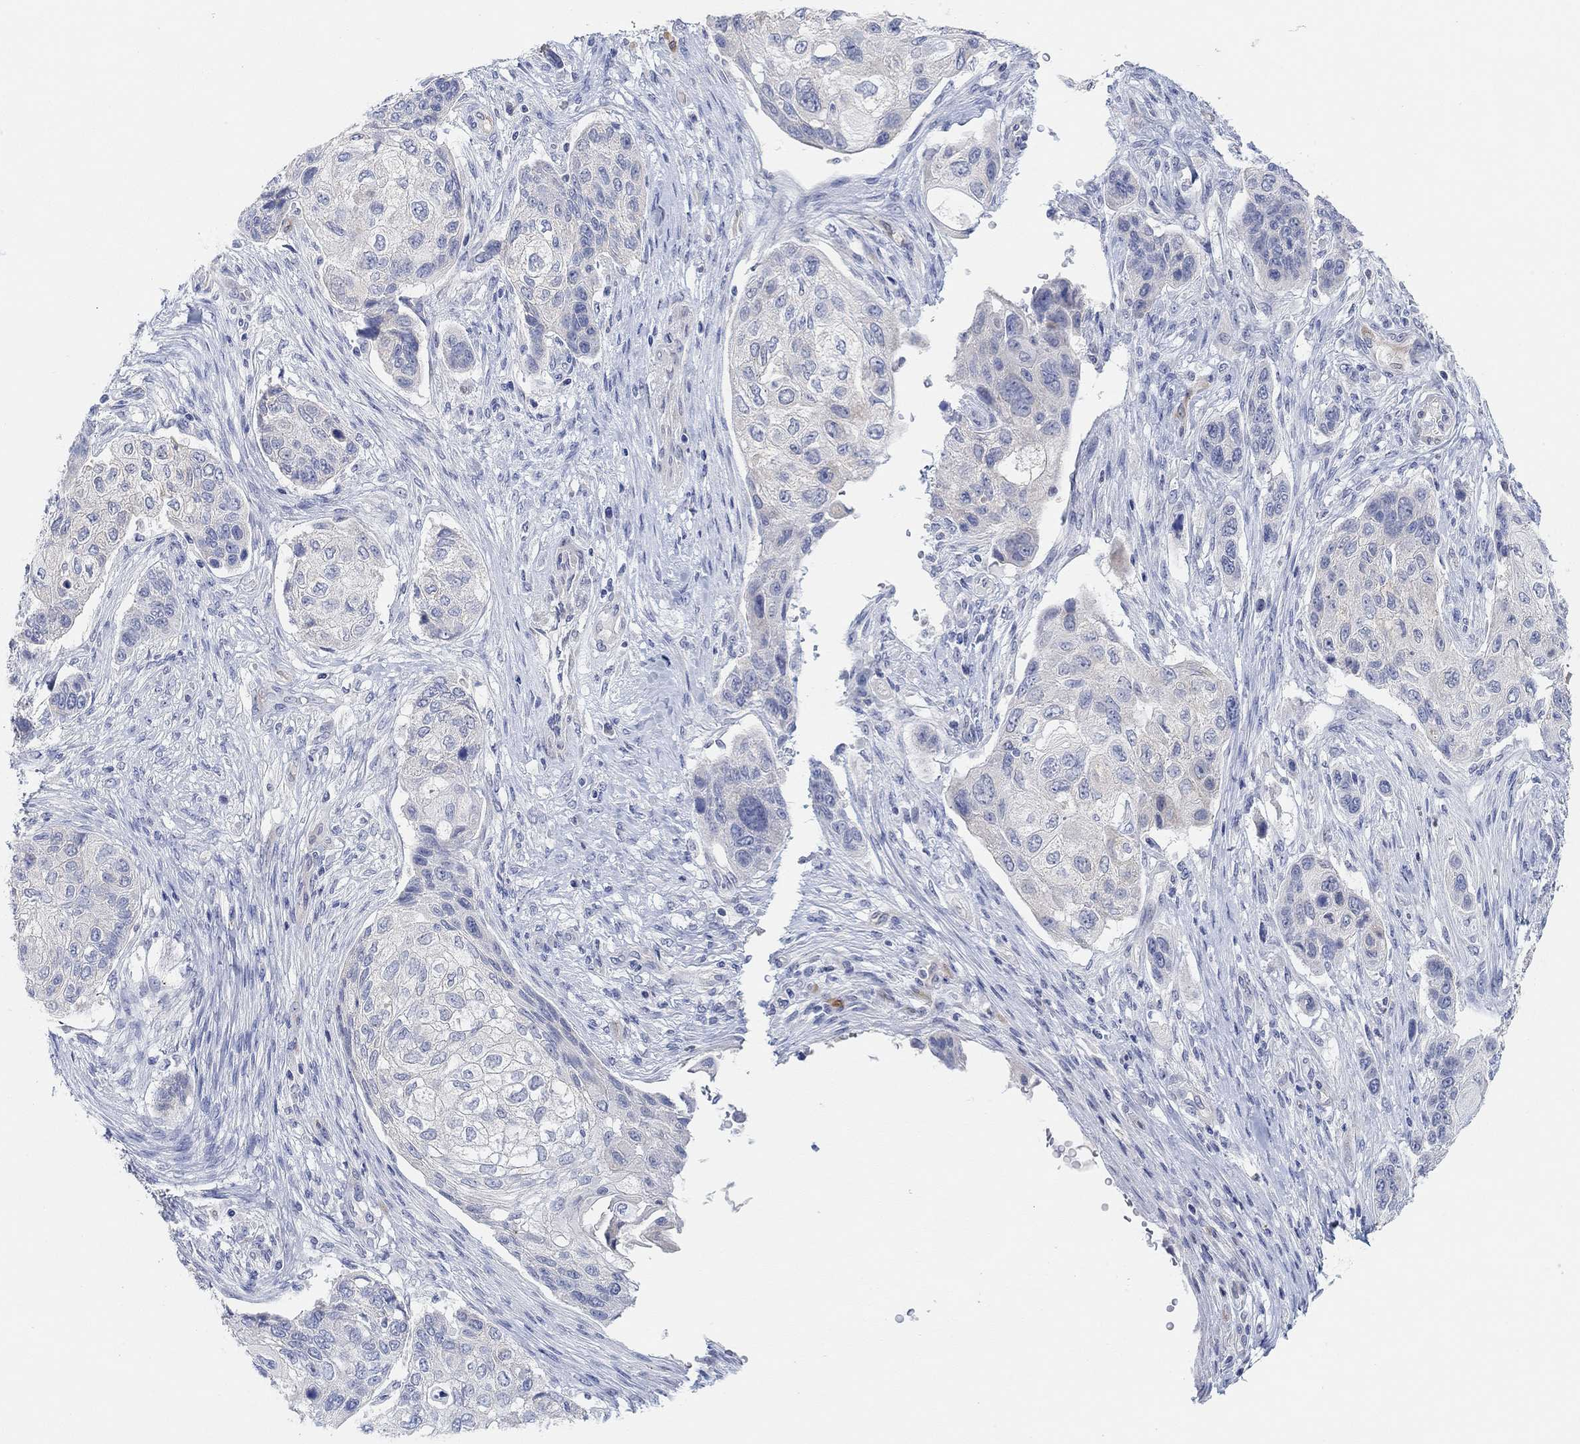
{"staining": {"intensity": "negative", "quantity": "none", "location": "none"}, "tissue": "lung cancer", "cell_type": "Tumor cells", "image_type": "cancer", "snomed": [{"axis": "morphology", "description": "Normal tissue, NOS"}, {"axis": "morphology", "description": "Squamous cell carcinoma, NOS"}, {"axis": "topography", "description": "Bronchus"}, {"axis": "topography", "description": "Lung"}], "caption": "Lung cancer (squamous cell carcinoma) was stained to show a protein in brown. There is no significant staining in tumor cells.", "gene": "VAT1L", "patient": {"sex": "male", "age": 69}}